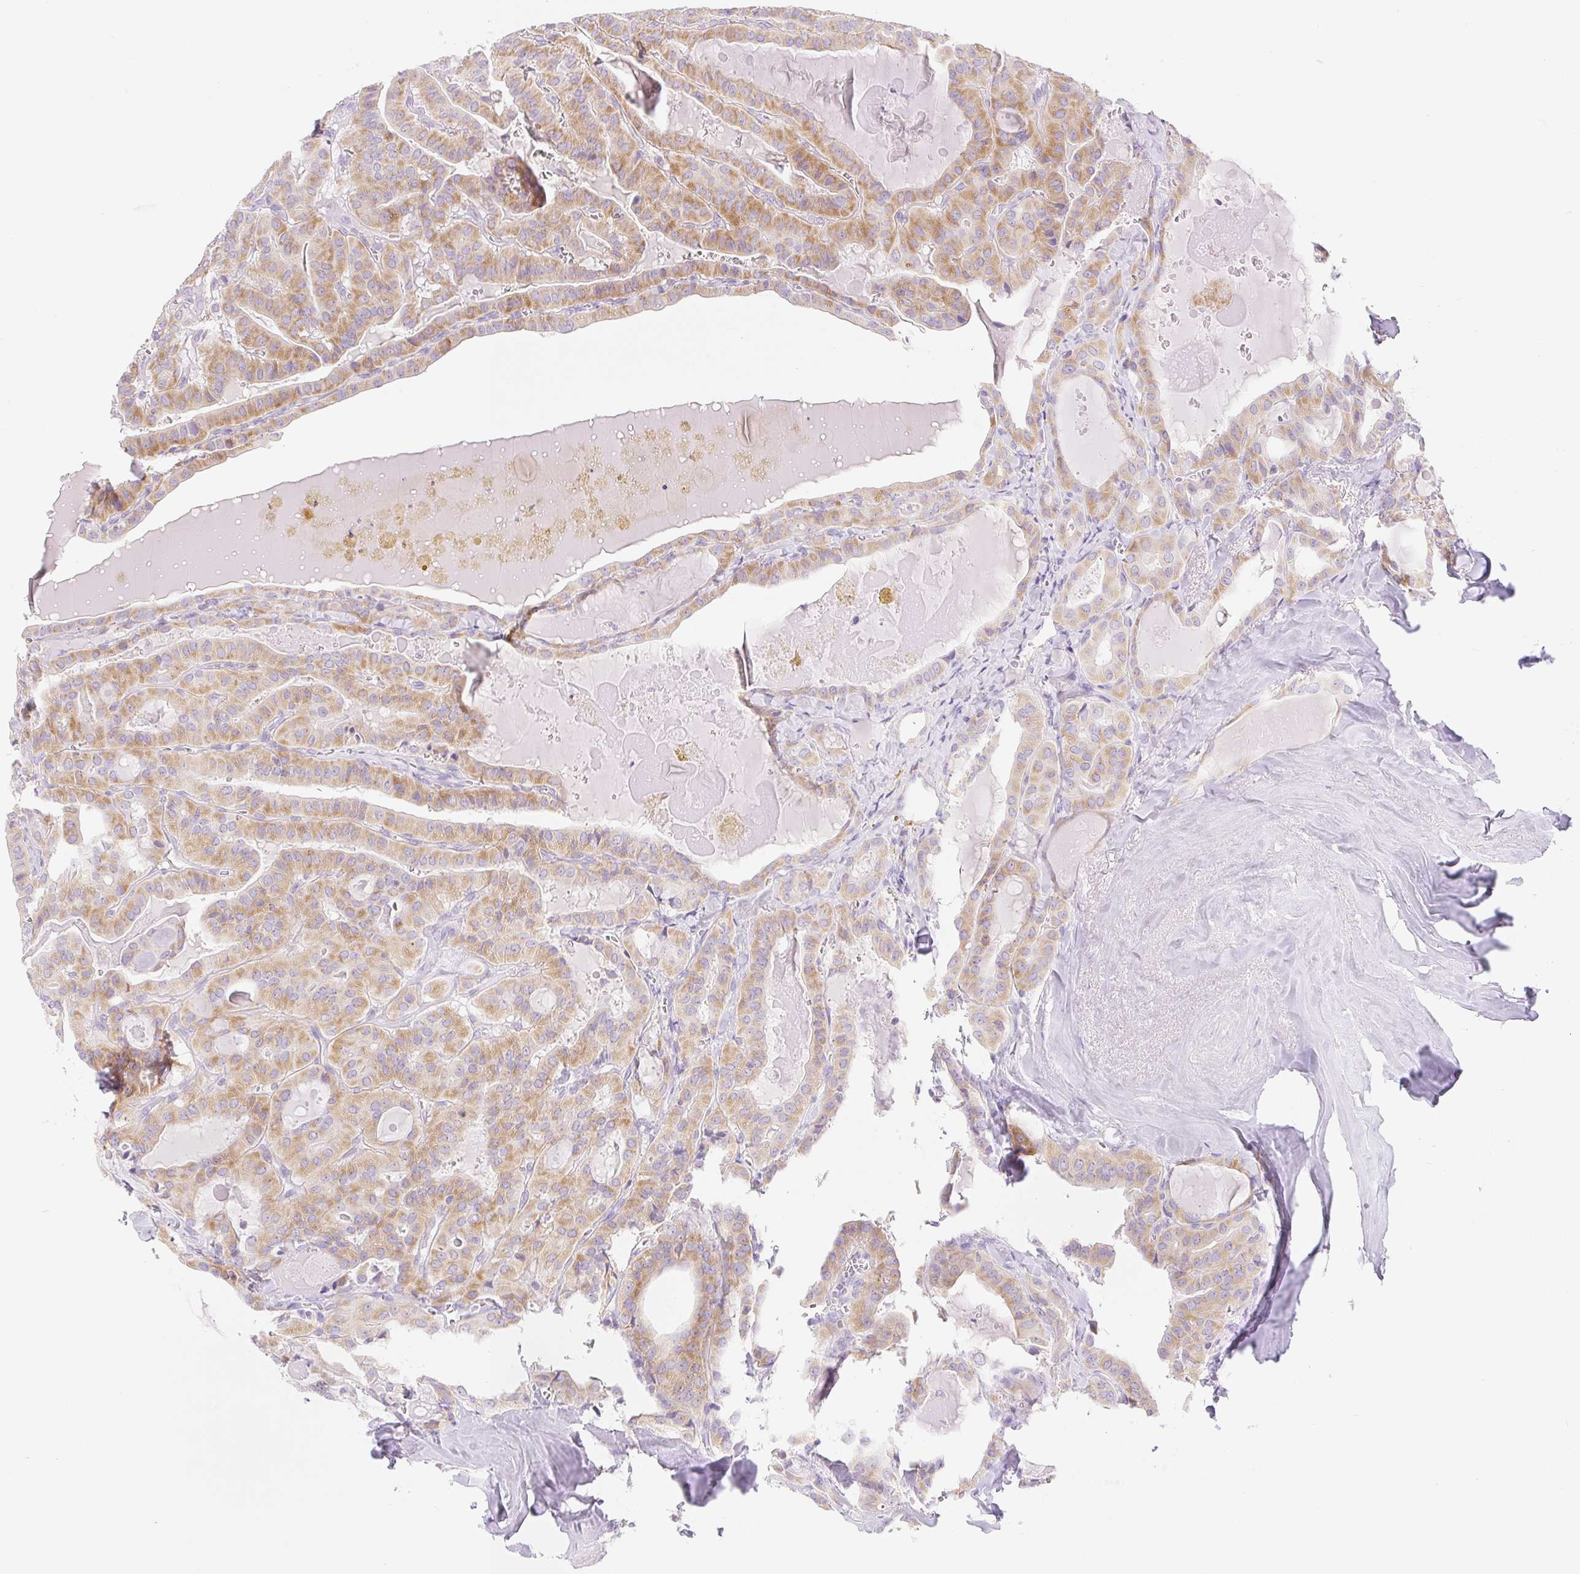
{"staining": {"intensity": "moderate", "quantity": ">75%", "location": "cytoplasmic/membranous"}, "tissue": "thyroid cancer", "cell_type": "Tumor cells", "image_type": "cancer", "snomed": [{"axis": "morphology", "description": "Papillary adenocarcinoma, NOS"}, {"axis": "topography", "description": "Thyroid gland"}], "caption": "This micrograph shows IHC staining of human thyroid papillary adenocarcinoma, with medium moderate cytoplasmic/membranous expression in about >75% of tumor cells.", "gene": "FOCAD", "patient": {"sex": "male", "age": 52}}